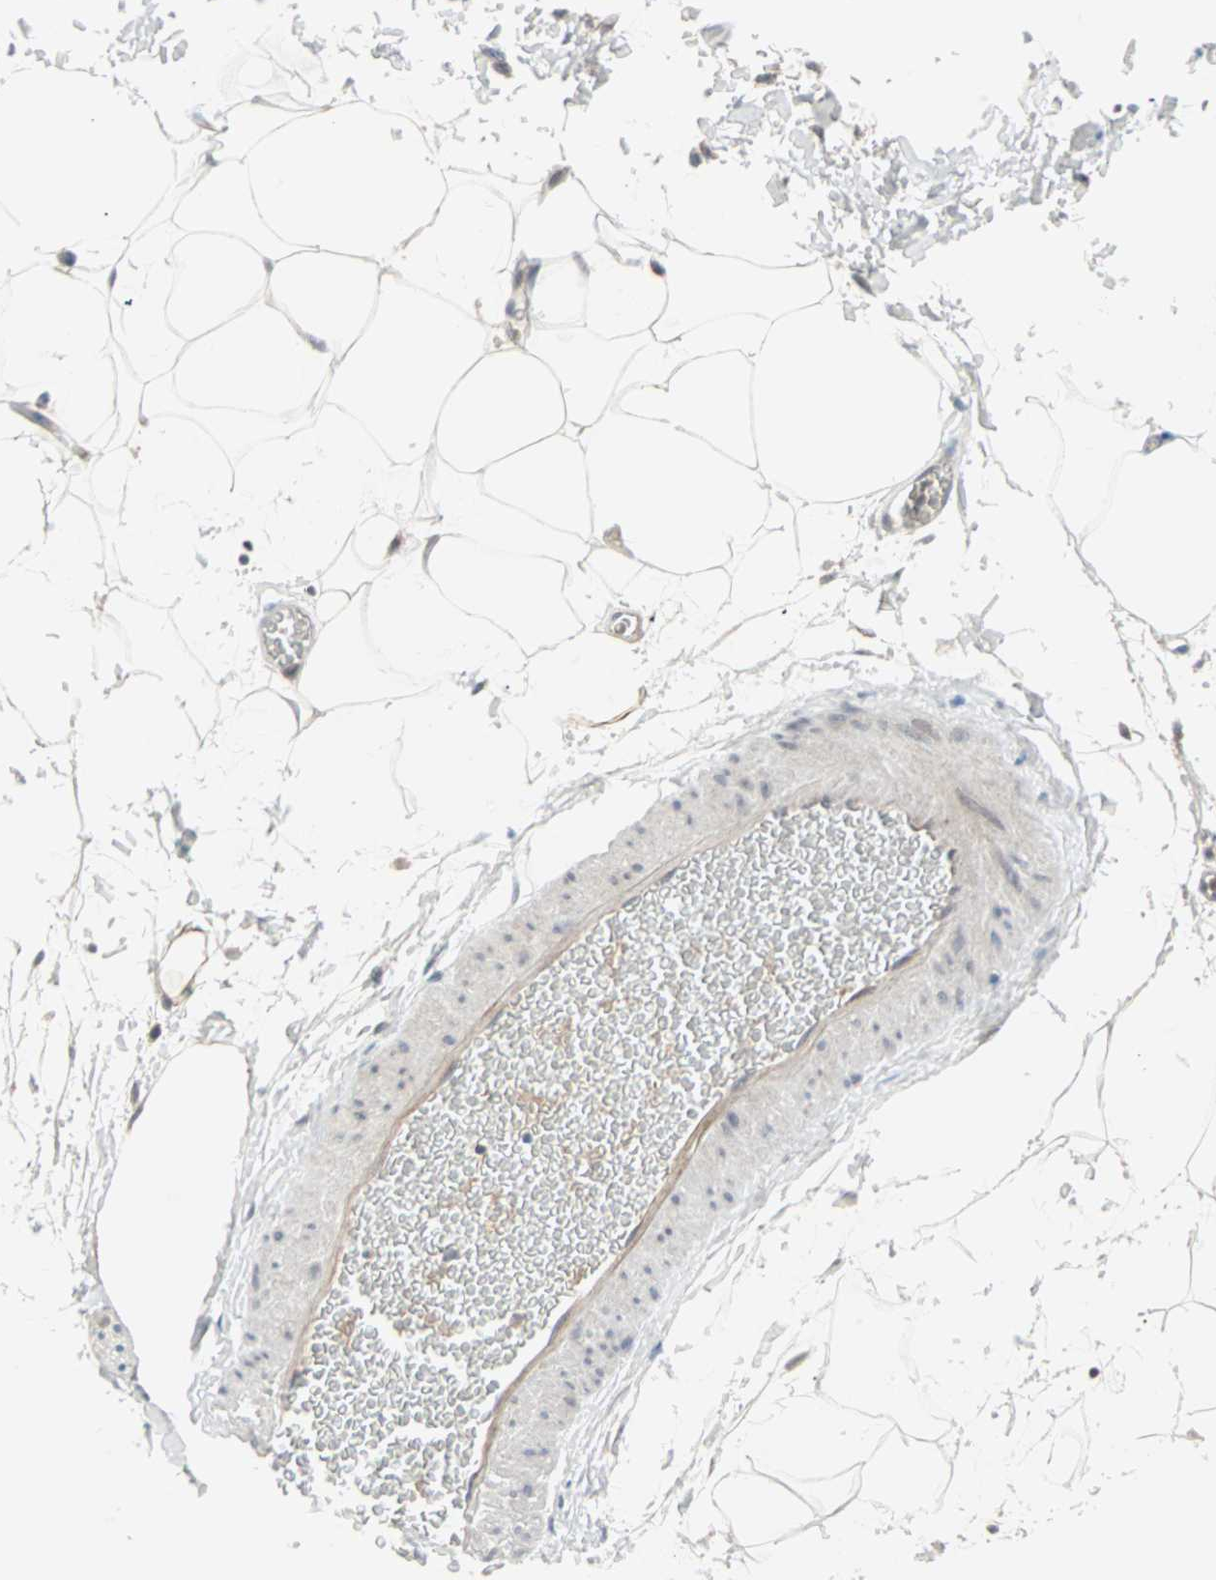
{"staining": {"intensity": "negative", "quantity": "none", "location": "none"}, "tissue": "adipose tissue", "cell_type": "Adipocytes", "image_type": "normal", "snomed": [{"axis": "morphology", "description": "Normal tissue, NOS"}, {"axis": "topography", "description": "Soft tissue"}], "caption": "This is an immunohistochemistry photomicrograph of normal human adipose tissue. There is no positivity in adipocytes.", "gene": "CASP3", "patient": {"sex": "male", "age": 72}}